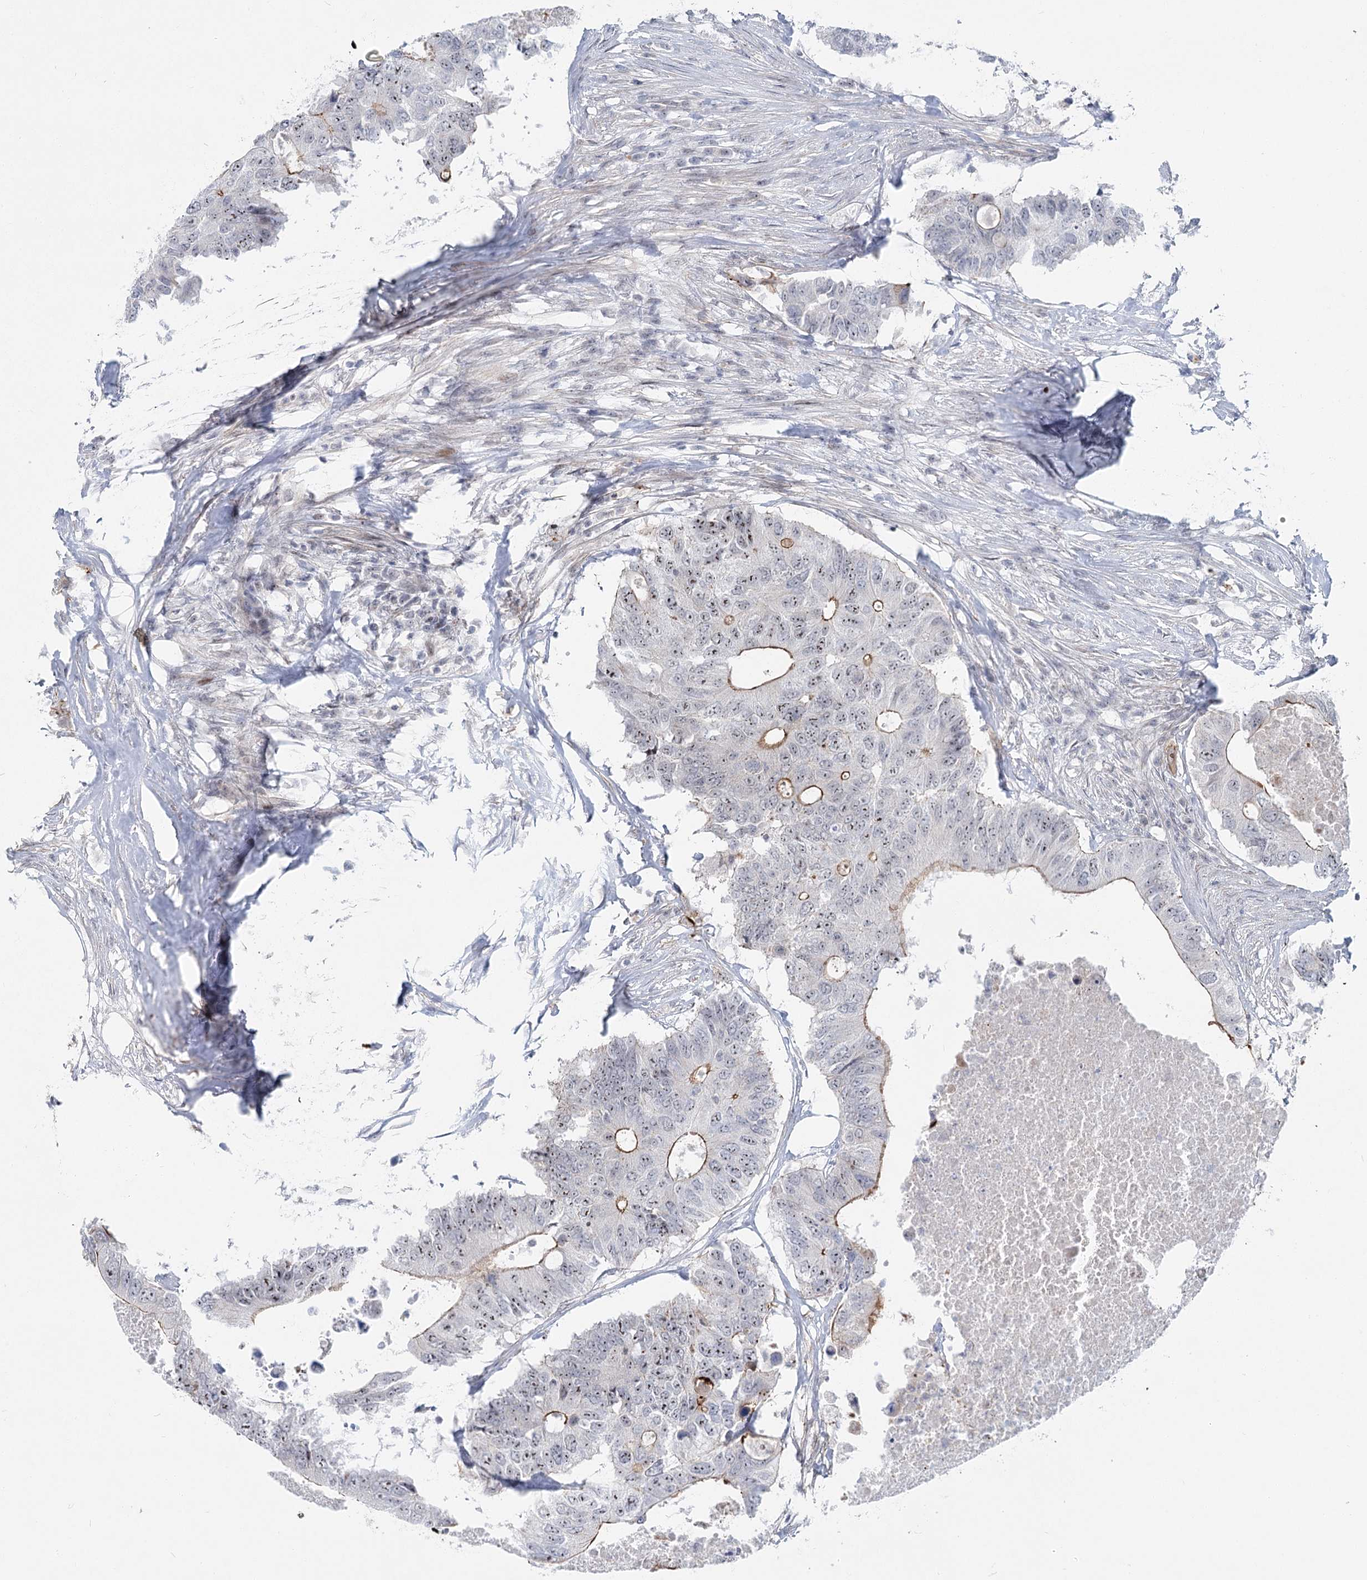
{"staining": {"intensity": "moderate", "quantity": "<25%", "location": "cytoplasmic/membranous,nuclear"}, "tissue": "colorectal cancer", "cell_type": "Tumor cells", "image_type": "cancer", "snomed": [{"axis": "morphology", "description": "Adenocarcinoma, NOS"}, {"axis": "topography", "description": "Colon"}], "caption": "This is a photomicrograph of immunohistochemistry (IHC) staining of colorectal adenocarcinoma, which shows moderate positivity in the cytoplasmic/membranous and nuclear of tumor cells.", "gene": "ABHD8", "patient": {"sex": "male", "age": 71}}